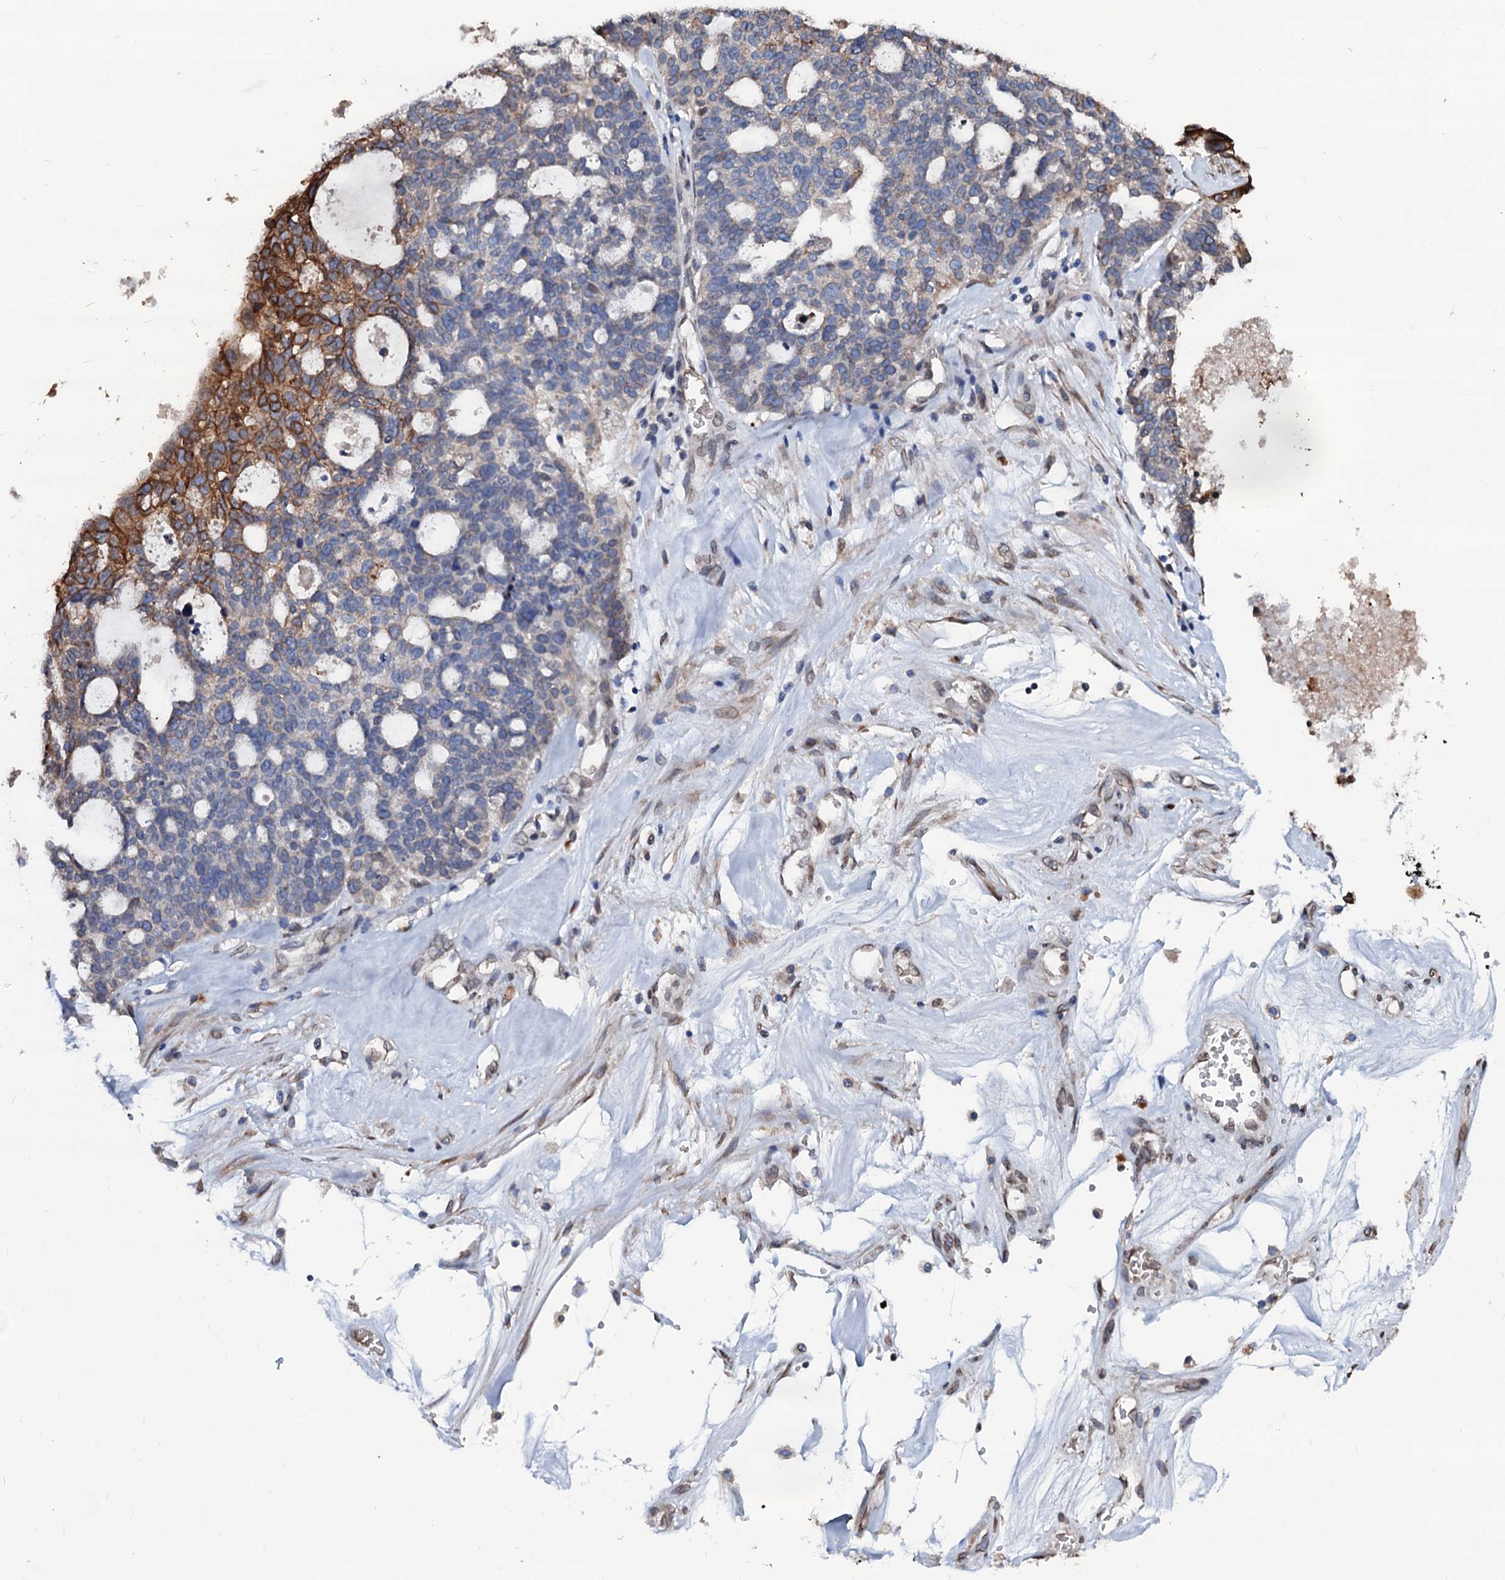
{"staining": {"intensity": "moderate", "quantity": "<25%", "location": "cytoplasmic/membranous"}, "tissue": "ovarian cancer", "cell_type": "Tumor cells", "image_type": "cancer", "snomed": [{"axis": "morphology", "description": "Cystadenocarcinoma, serous, NOS"}, {"axis": "topography", "description": "Ovary"}], "caption": "Ovarian cancer (serous cystadenocarcinoma) stained with DAB immunohistochemistry (IHC) displays low levels of moderate cytoplasmic/membranous positivity in about <25% of tumor cells. The staining was performed using DAB, with brown indicating positive protein expression. Nuclei are stained blue with hematoxylin.", "gene": "NRP2", "patient": {"sex": "female", "age": 59}}